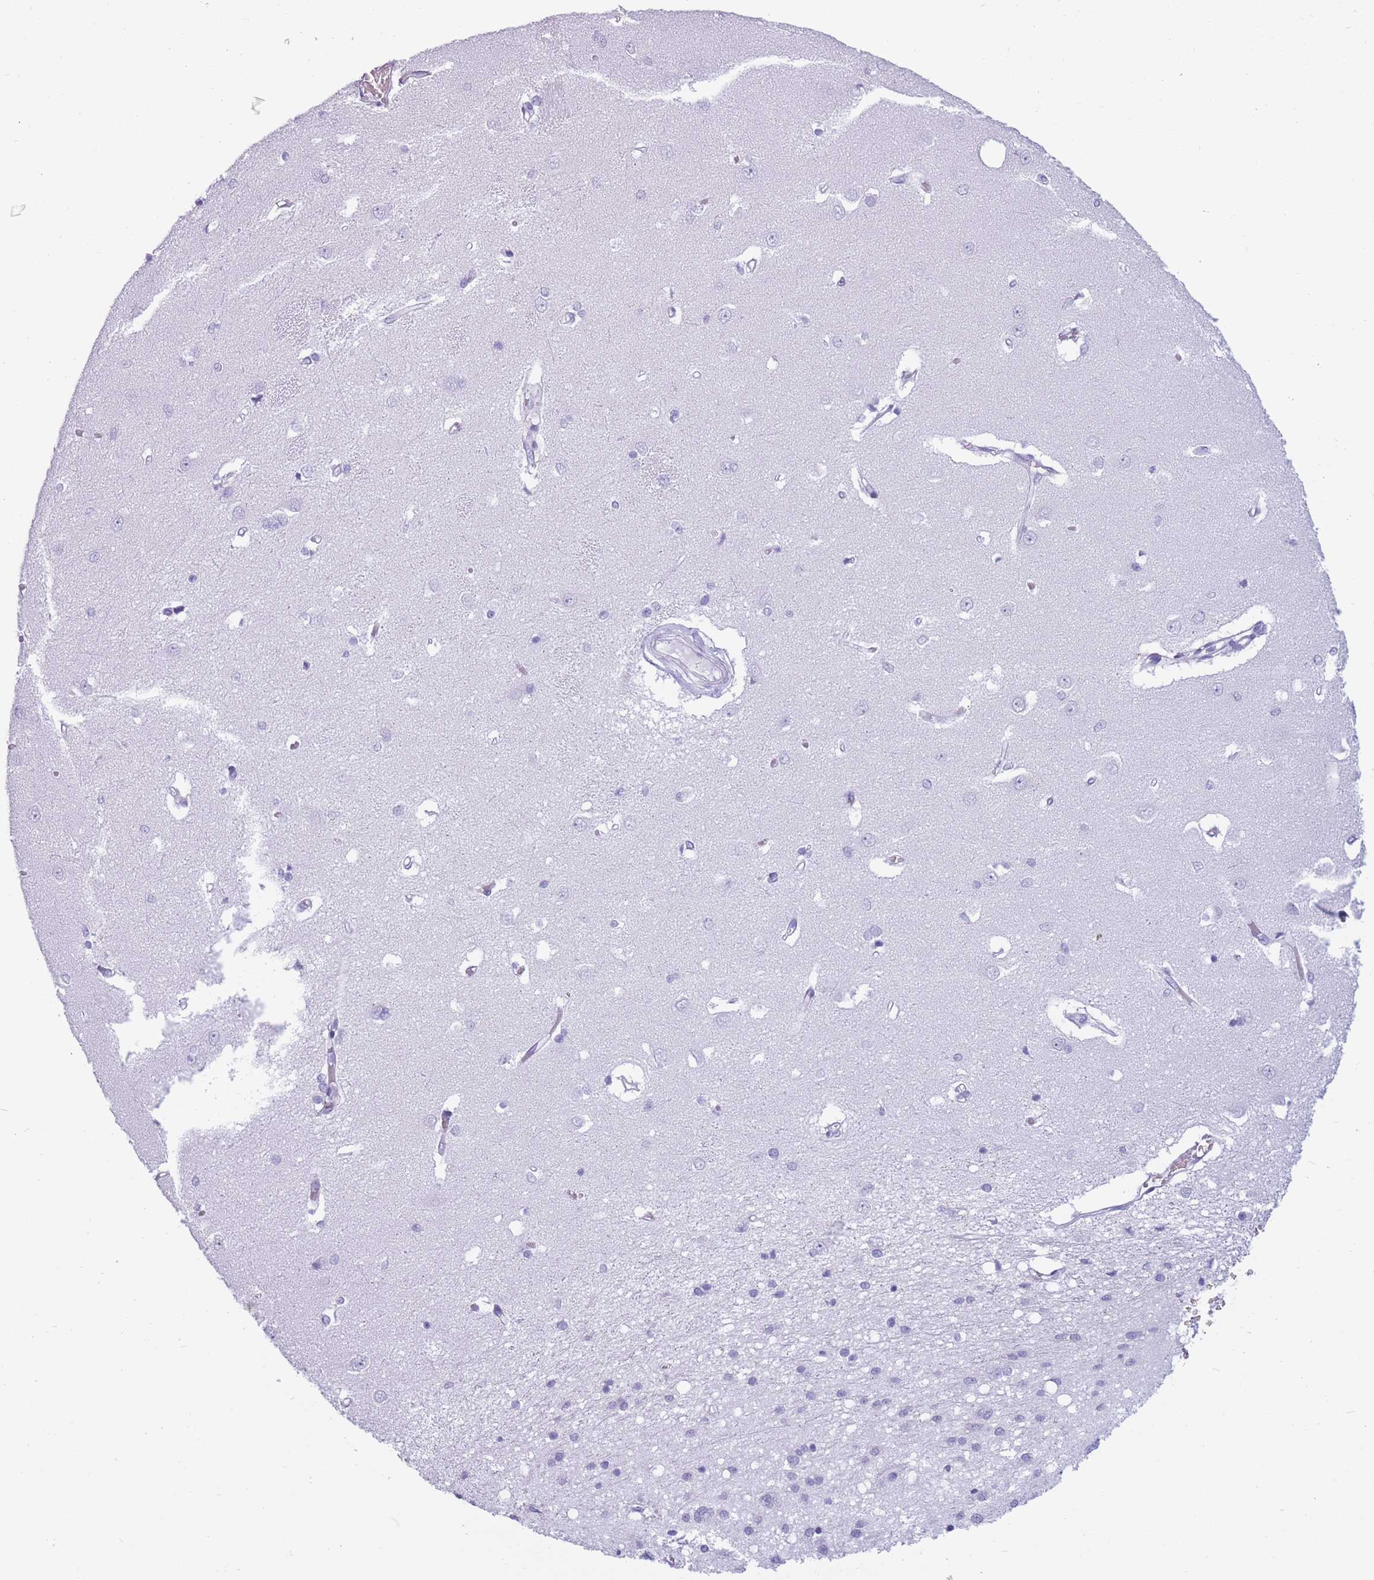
{"staining": {"intensity": "negative", "quantity": "none", "location": "none"}, "tissue": "caudate", "cell_type": "Glial cells", "image_type": "normal", "snomed": [{"axis": "morphology", "description": "Normal tissue, NOS"}, {"axis": "topography", "description": "Lateral ventricle wall"}], "caption": "The histopathology image reveals no staining of glial cells in unremarkable caudate.", "gene": "COL27A1", "patient": {"sex": "male", "age": 37}}